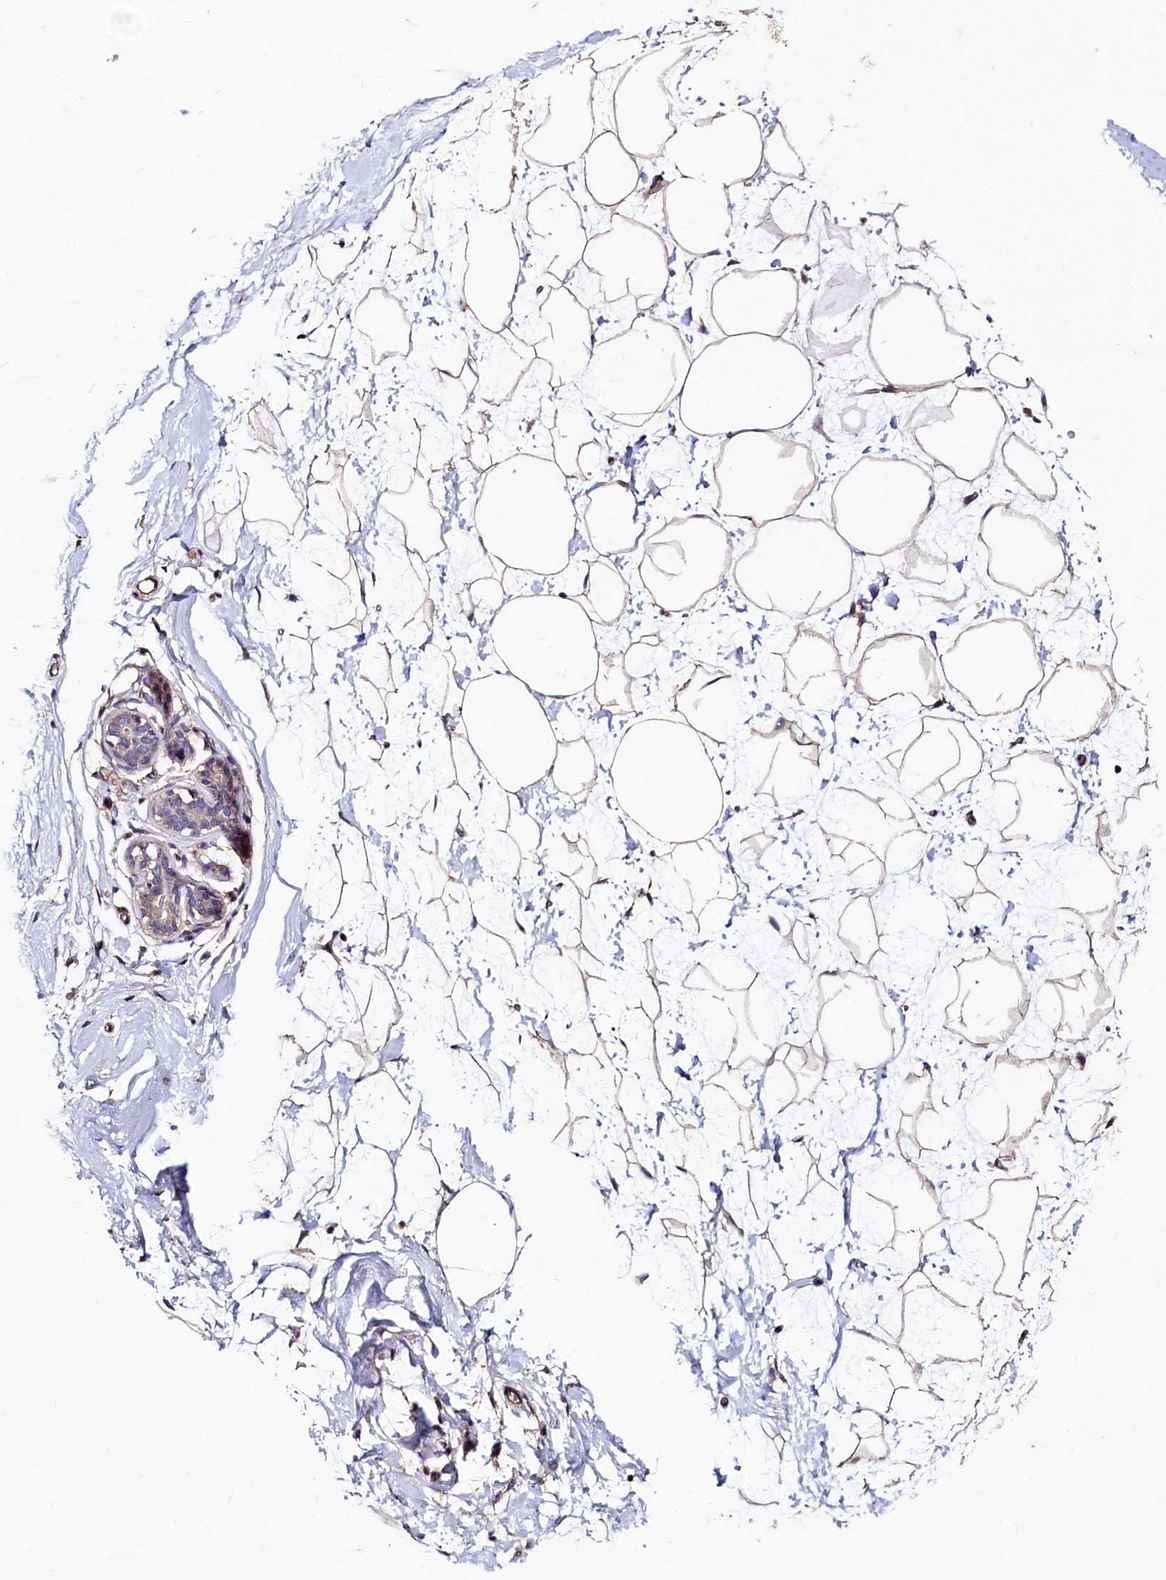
{"staining": {"intensity": "weak", "quantity": "25%-75%", "location": "cytoplasmic/membranous"}, "tissue": "breast", "cell_type": "Adipocytes", "image_type": "normal", "snomed": [{"axis": "morphology", "description": "Normal tissue, NOS"}, {"axis": "morphology", "description": "Adenoma, NOS"}, {"axis": "topography", "description": "Breast"}], "caption": "Immunohistochemistry of normal breast shows low levels of weak cytoplasmic/membranous staining in about 25%-75% of adipocytes. (brown staining indicates protein expression, while blue staining denotes nuclei).", "gene": "PALM", "patient": {"sex": "female", "age": 23}}